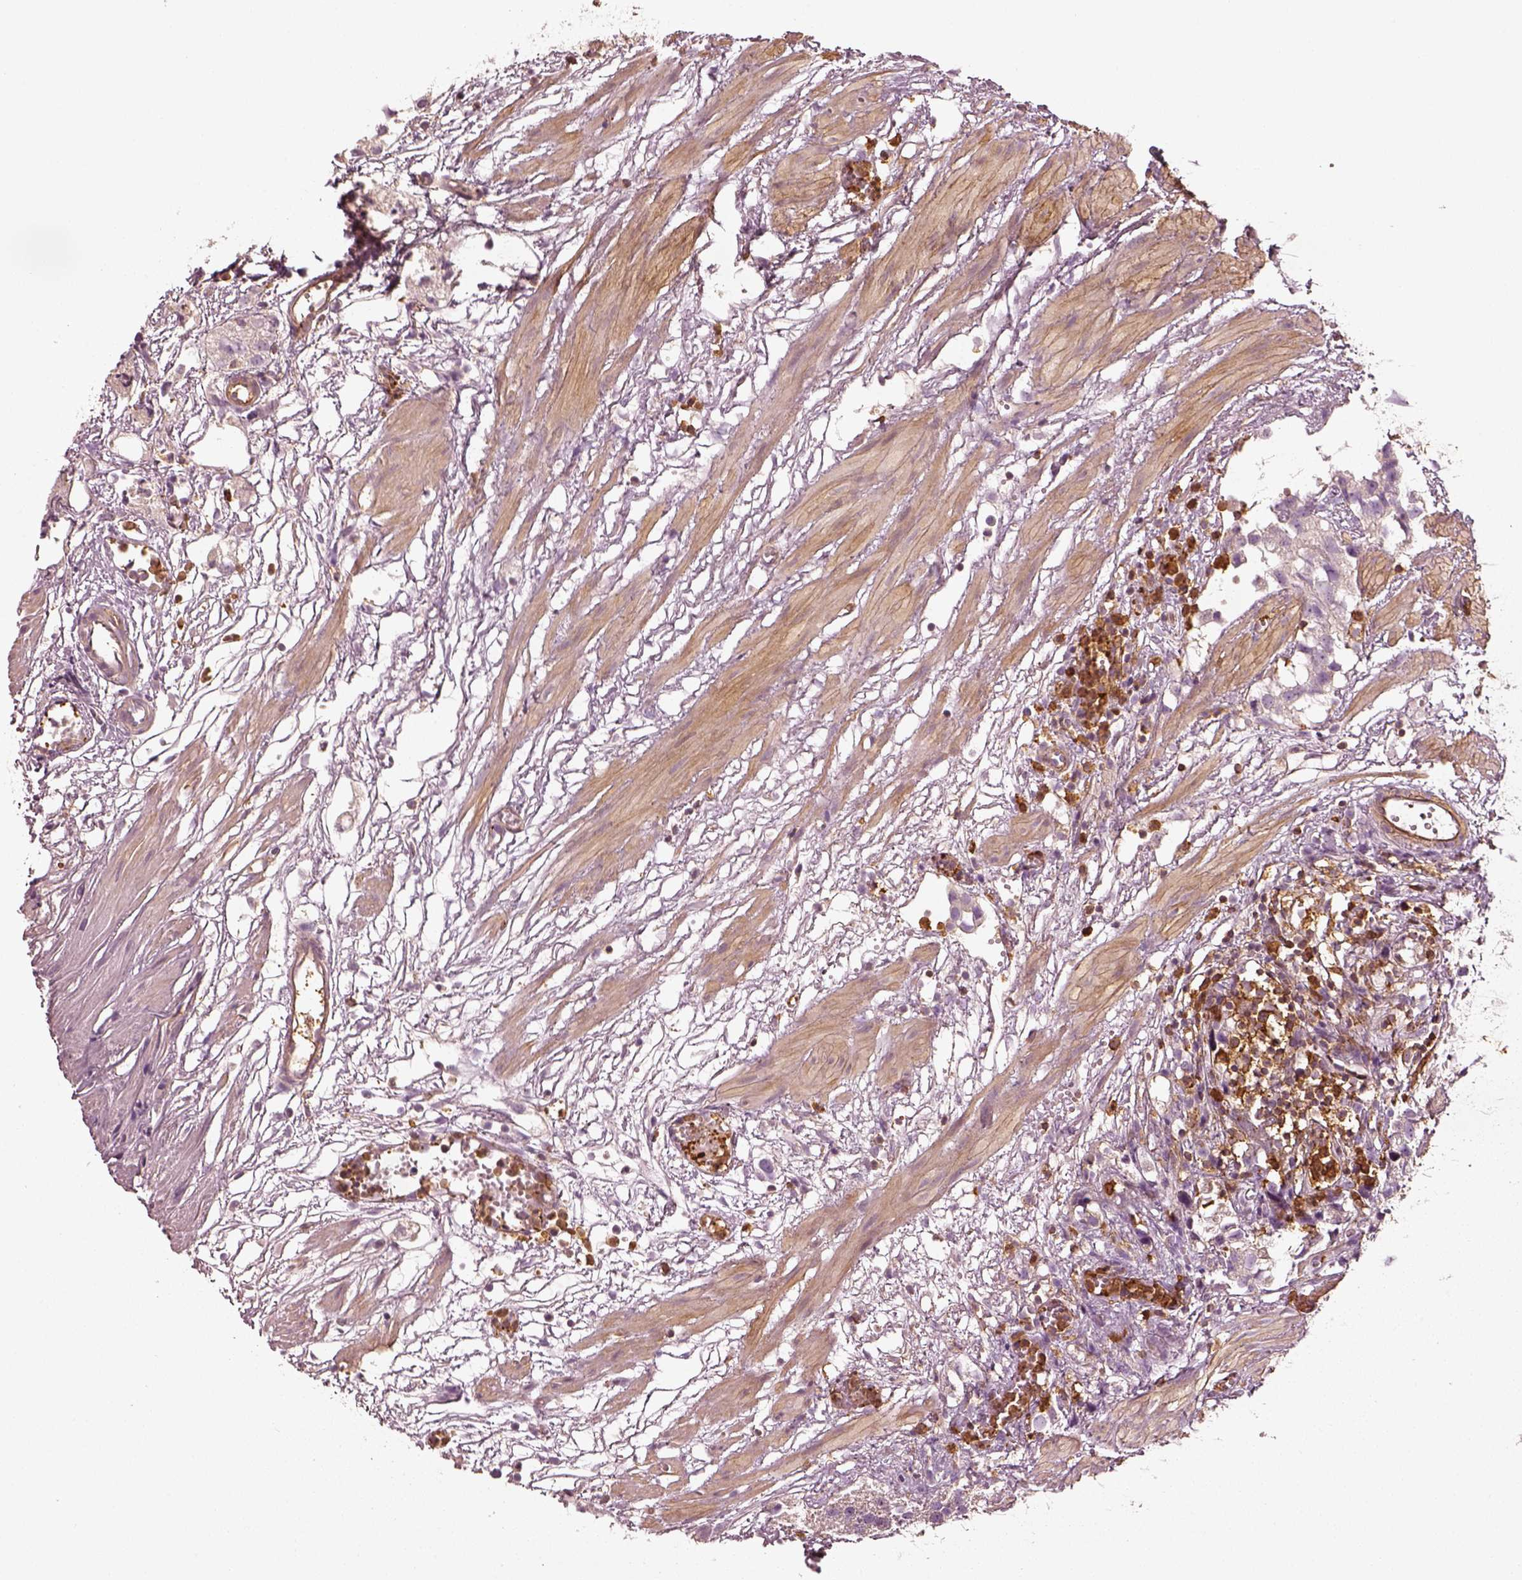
{"staining": {"intensity": "negative", "quantity": "none", "location": "none"}, "tissue": "prostate cancer", "cell_type": "Tumor cells", "image_type": "cancer", "snomed": [{"axis": "morphology", "description": "Adenocarcinoma, High grade"}, {"axis": "topography", "description": "Prostate"}], "caption": "Immunohistochemistry photomicrograph of neoplastic tissue: human adenocarcinoma (high-grade) (prostate) stained with DAB displays no significant protein expression in tumor cells. (Brightfield microscopy of DAB IHC at high magnification).", "gene": "ZYX", "patient": {"sex": "male", "age": 68}}